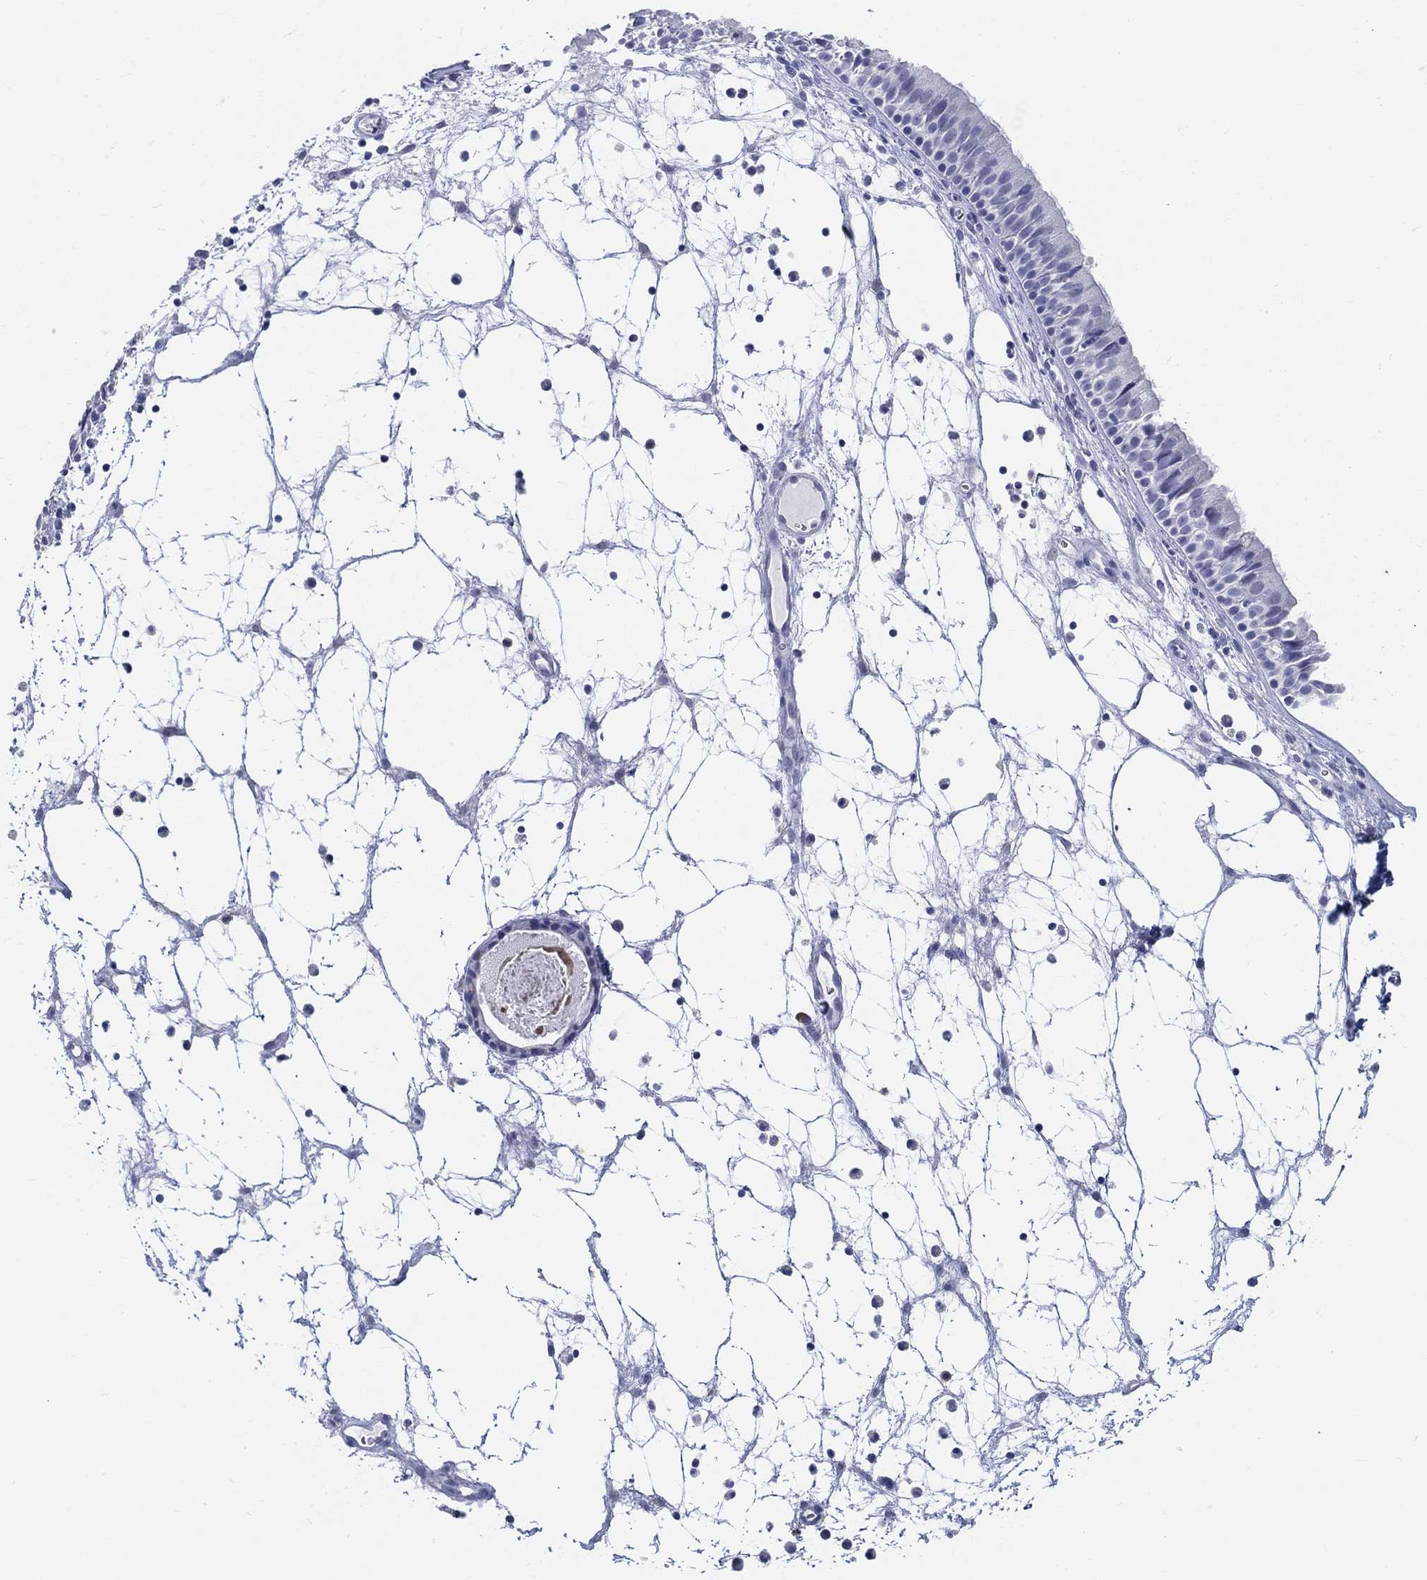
{"staining": {"intensity": "negative", "quantity": "none", "location": "none"}, "tissue": "nasopharynx", "cell_type": "Respiratory epithelial cells", "image_type": "normal", "snomed": [{"axis": "morphology", "description": "Normal tissue, NOS"}, {"axis": "topography", "description": "Nasopharynx"}], "caption": "The photomicrograph exhibits no staining of respiratory epithelial cells in normal nasopharynx.", "gene": "GRIA3", "patient": {"sex": "male", "age": 83}}